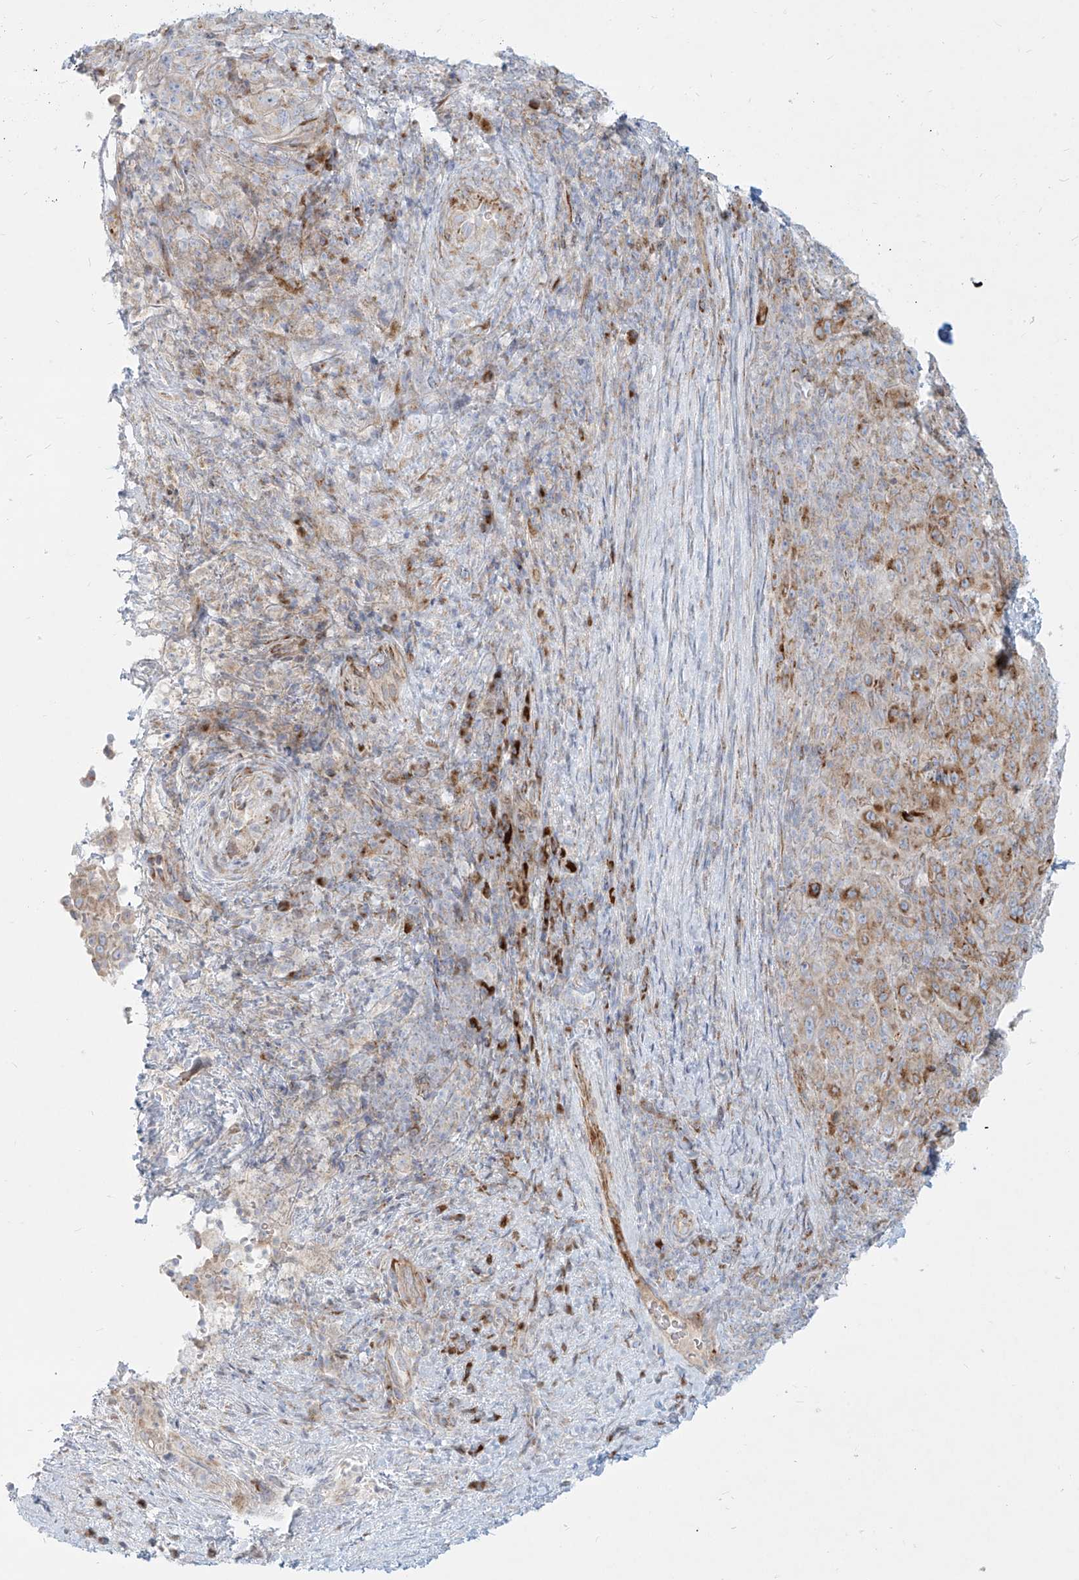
{"staining": {"intensity": "weak", "quantity": ">75%", "location": "cytoplasmic/membranous"}, "tissue": "pancreatic cancer", "cell_type": "Tumor cells", "image_type": "cancer", "snomed": [{"axis": "morphology", "description": "Adenocarcinoma, NOS"}, {"axis": "topography", "description": "Pancreas"}], "caption": "Adenocarcinoma (pancreatic) stained for a protein (brown) reveals weak cytoplasmic/membranous positive staining in approximately >75% of tumor cells.", "gene": "MTX2", "patient": {"sex": "male", "age": 63}}